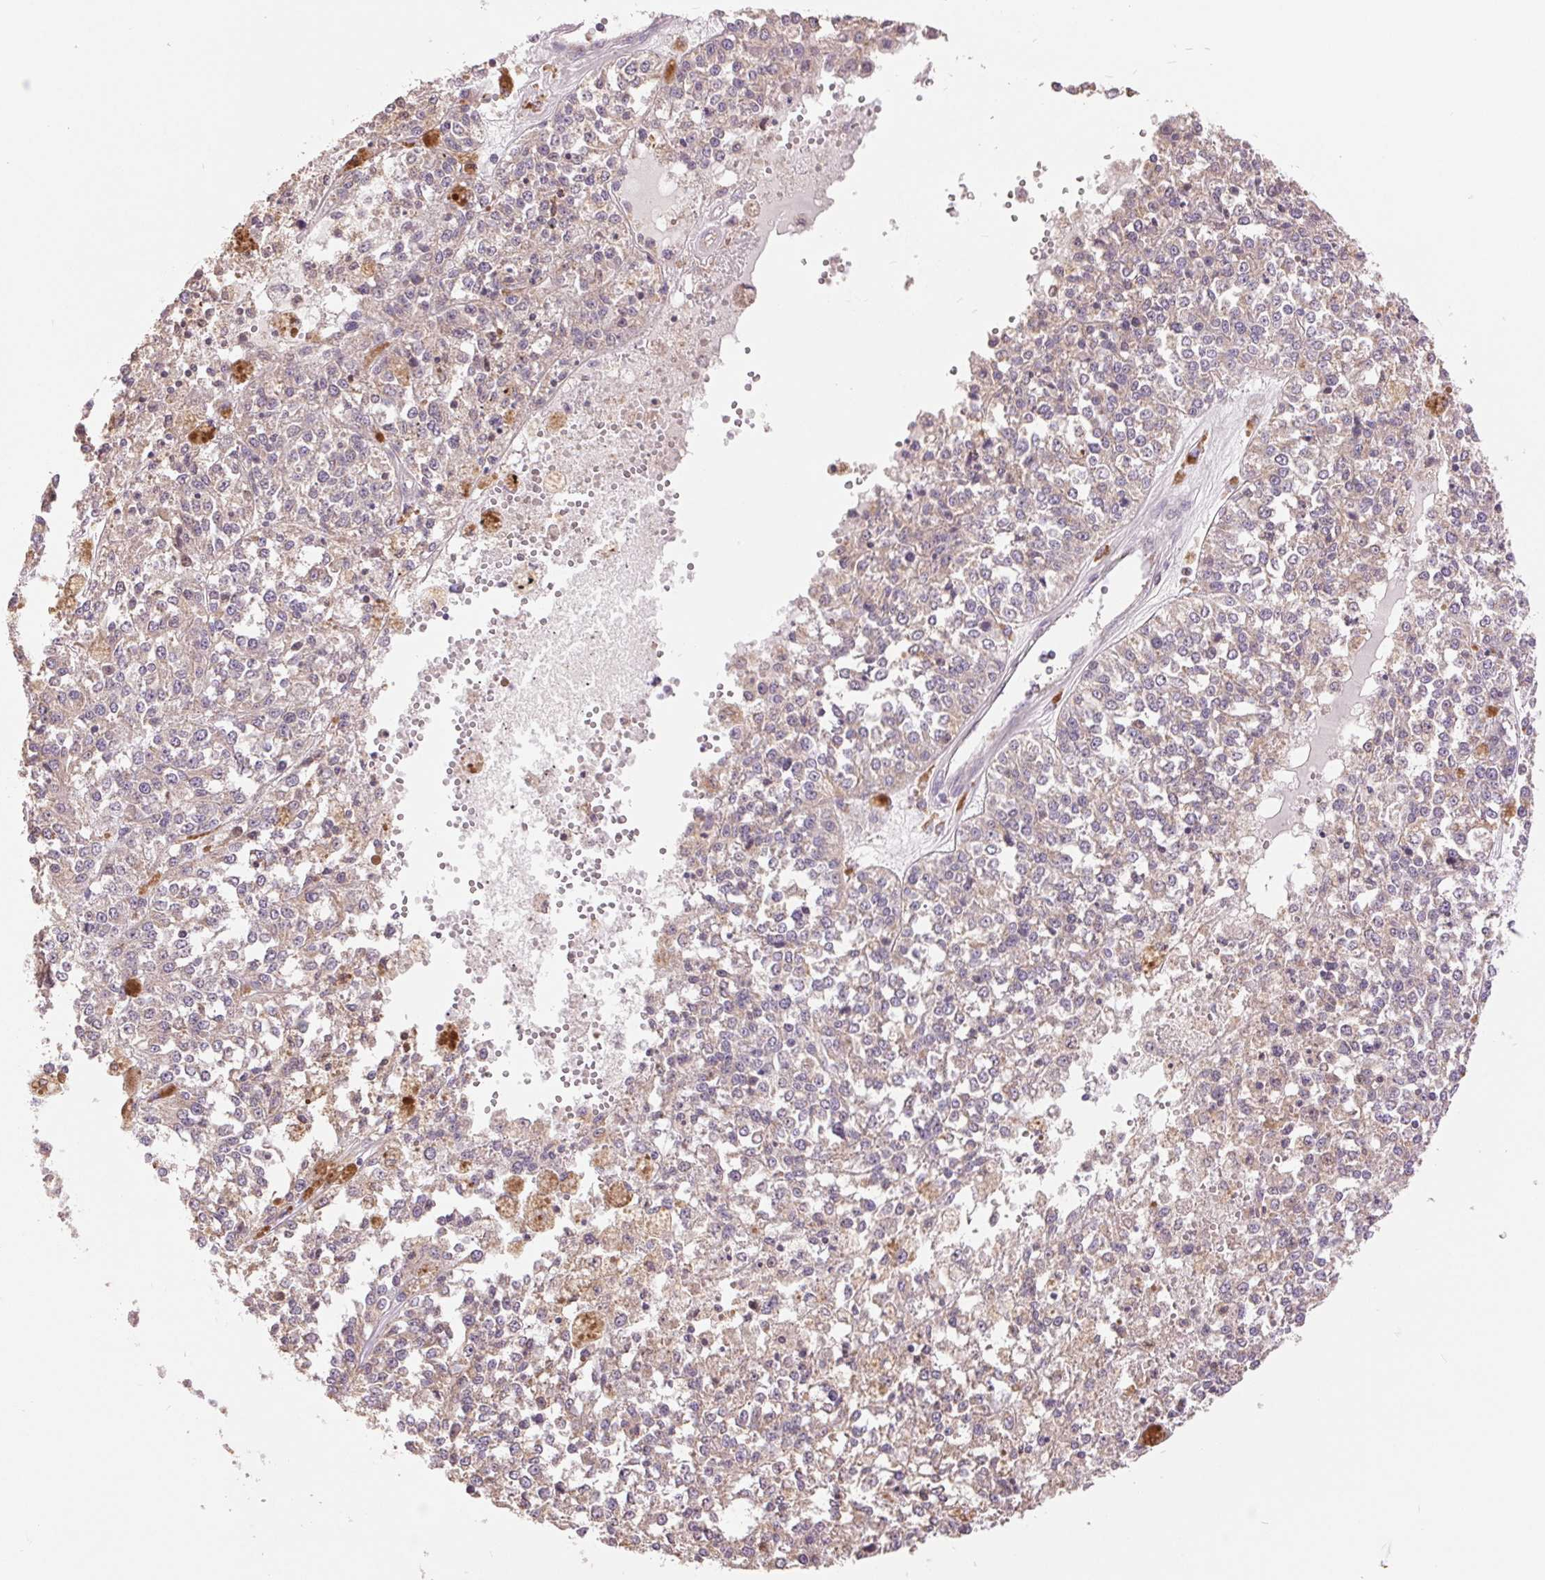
{"staining": {"intensity": "weak", "quantity": "25%-75%", "location": "cytoplasmic/membranous"}, "tissue": "melanoma", "cell_type": "Tumor cells", "image_type": "cancer", "snomed": [{"axis": "morphology", "description": "Malignant melanoma, Metastatic site"}, {"axis": "topography", "description": "Lymph node"}], "caption": "Weak cytoplasmic/membranous expression for a protein is seen in about 25%-75% of tumor cells of melanoma using immunohistochemistry (IHC).", "gene": "DGUOK", "patient": {"sex": "female", "age": 64}}